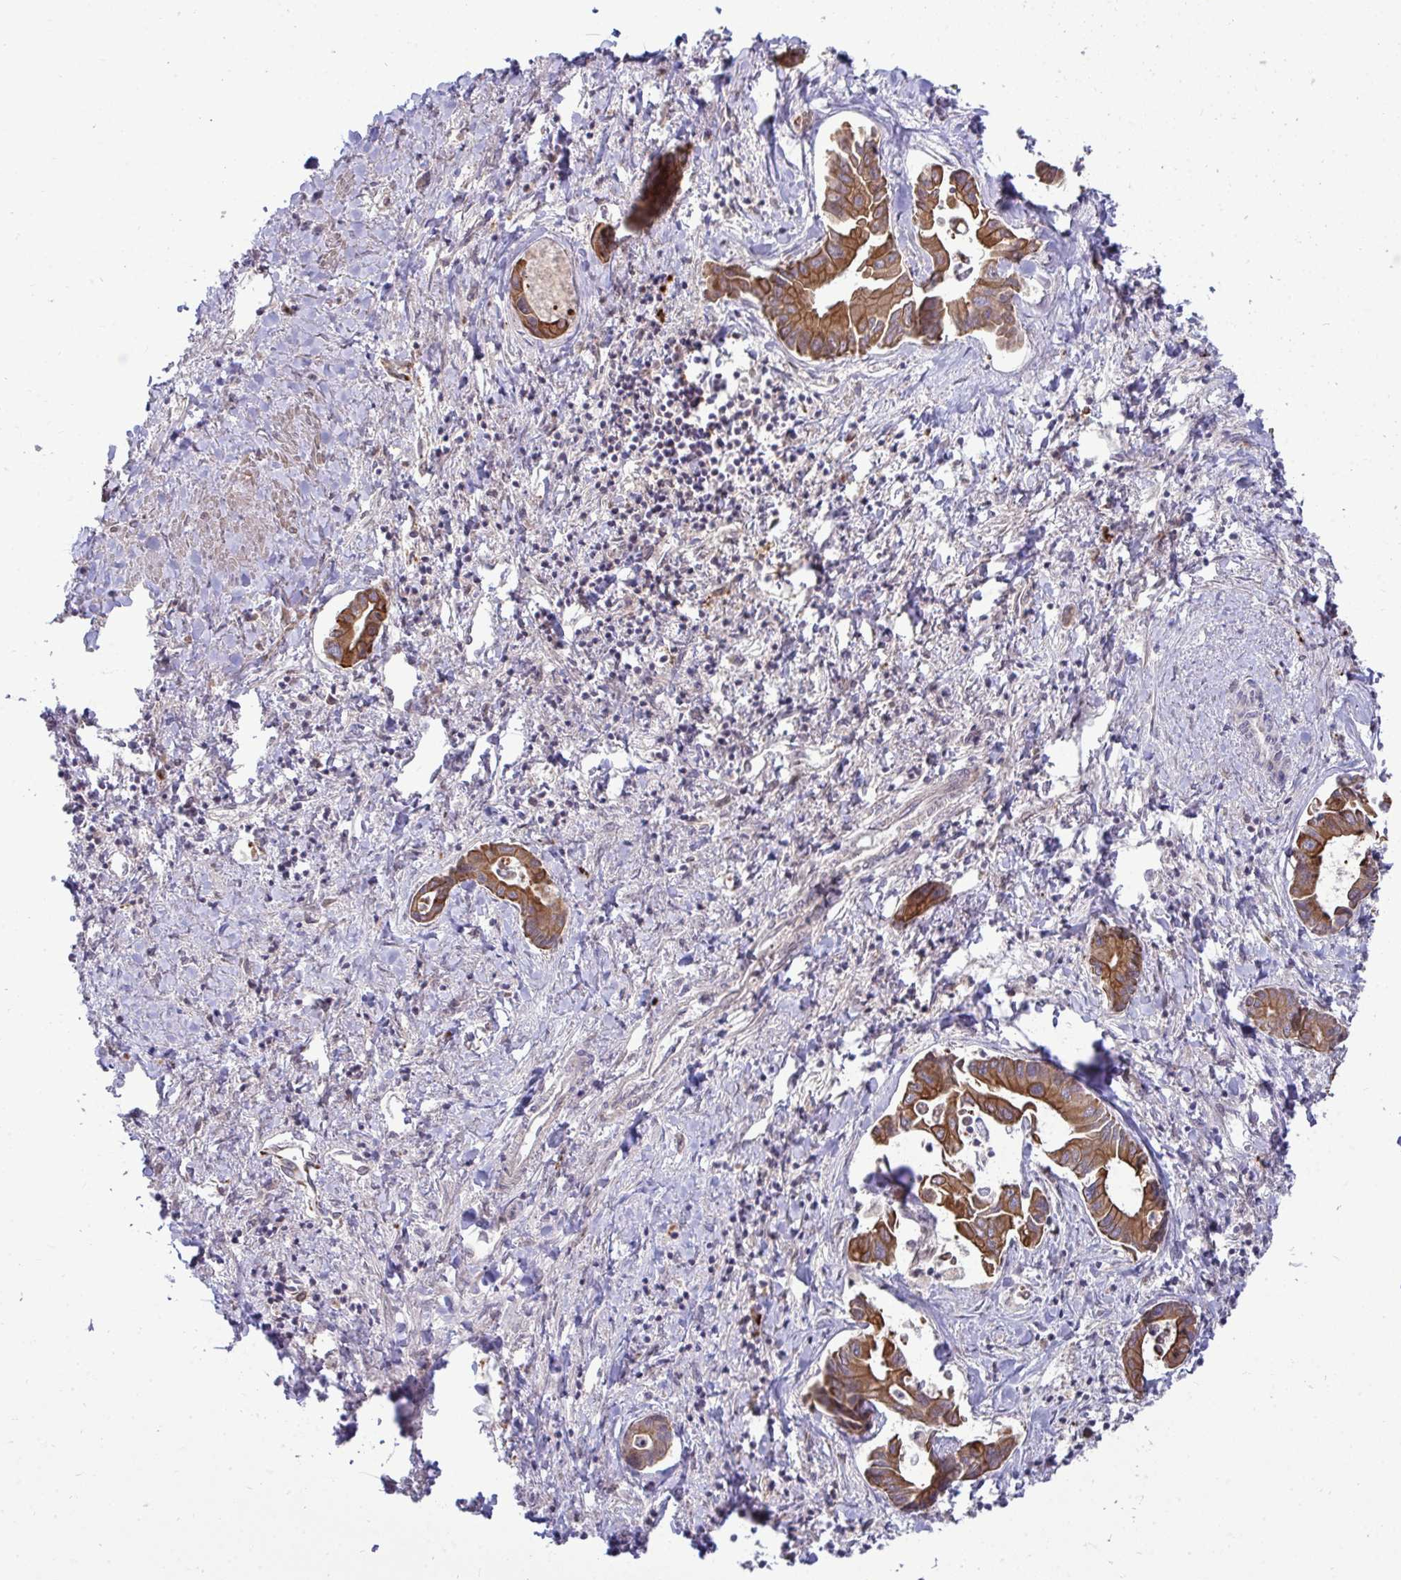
{"staining": {"intensity": "strong", "quantity": ">75%", "location": "cytoplasmic/membranous"}, "tissue": "liver cancer", "cell_type": "Tumor cells", "image_type": "cancer", "snomed": [{"axis": "morphology", "description": "Cholangiocarcinoma"}, {"axis": "topography", "description": "Liver"}], "caption": "The image shows immunohistochemical staining of liver cholangiocarcinoma. There is strong cytoplasmic/membranous expression is present in approximately >75% of tumor cells.", "gene": "TRIM44", "patient": {"sex": "male", "age": 66}}